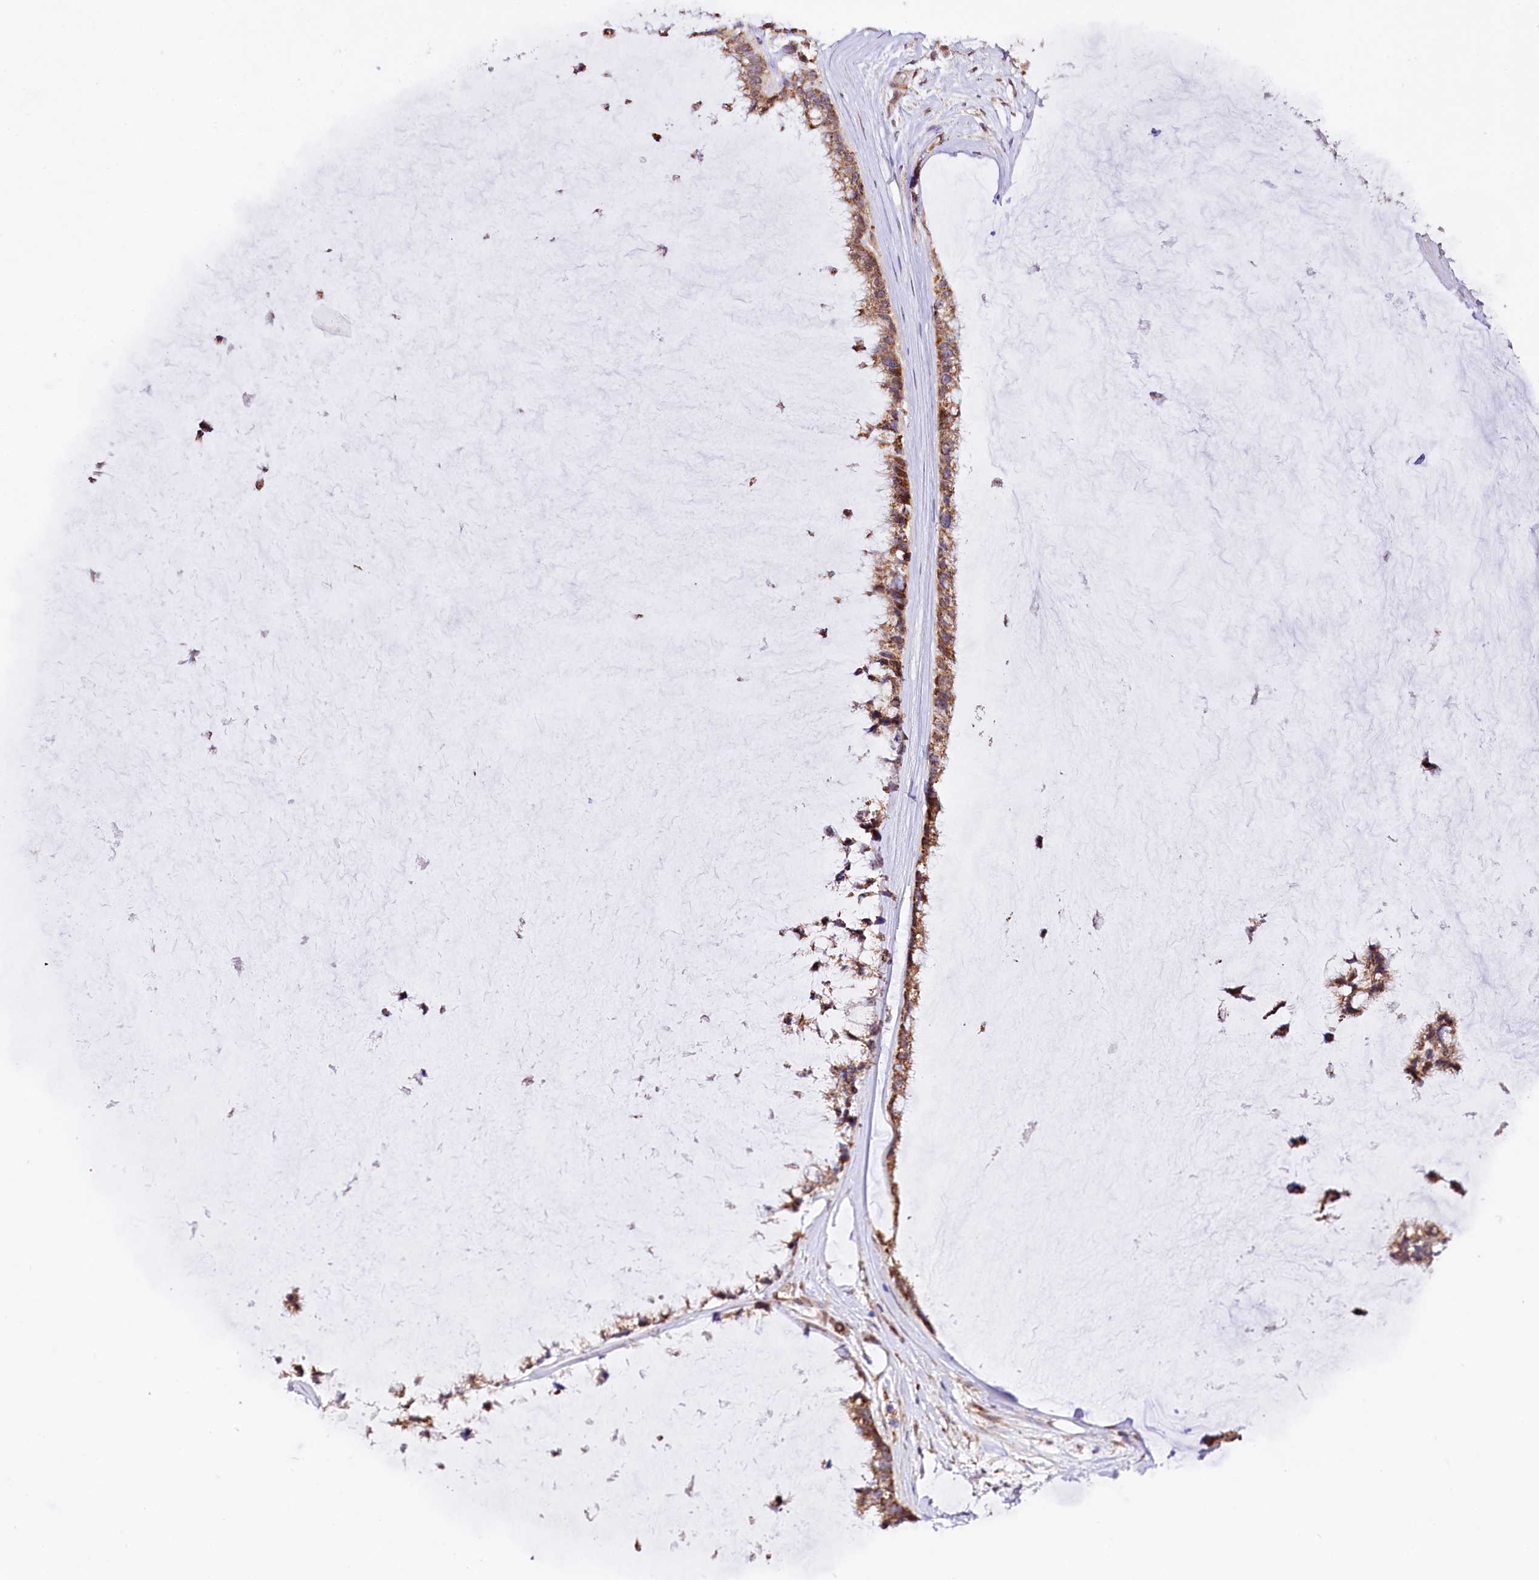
{"staining": {"intensity": "moderate", "quantity": ">75%", "location": "cytoplasmic/membranous"}, "tissue": "ovarian cancer", "cell_type": "Tumor cells", "image_type": "cancer", "snomed": [{"axis": "morphology", "description": "Cystadenocarcinoma, mucinous, NOS"}, {"axis": "topography", "description": "Ovary"}], "caption": "A medium amount of moderate cytoplasmic/membranous positivity is present in approximately >75% of tumor cells in ovarian mucinous cystadenocarcinoma tissue.", "gene": "ST7", "patient": {"sex": "female", "age": 39}}